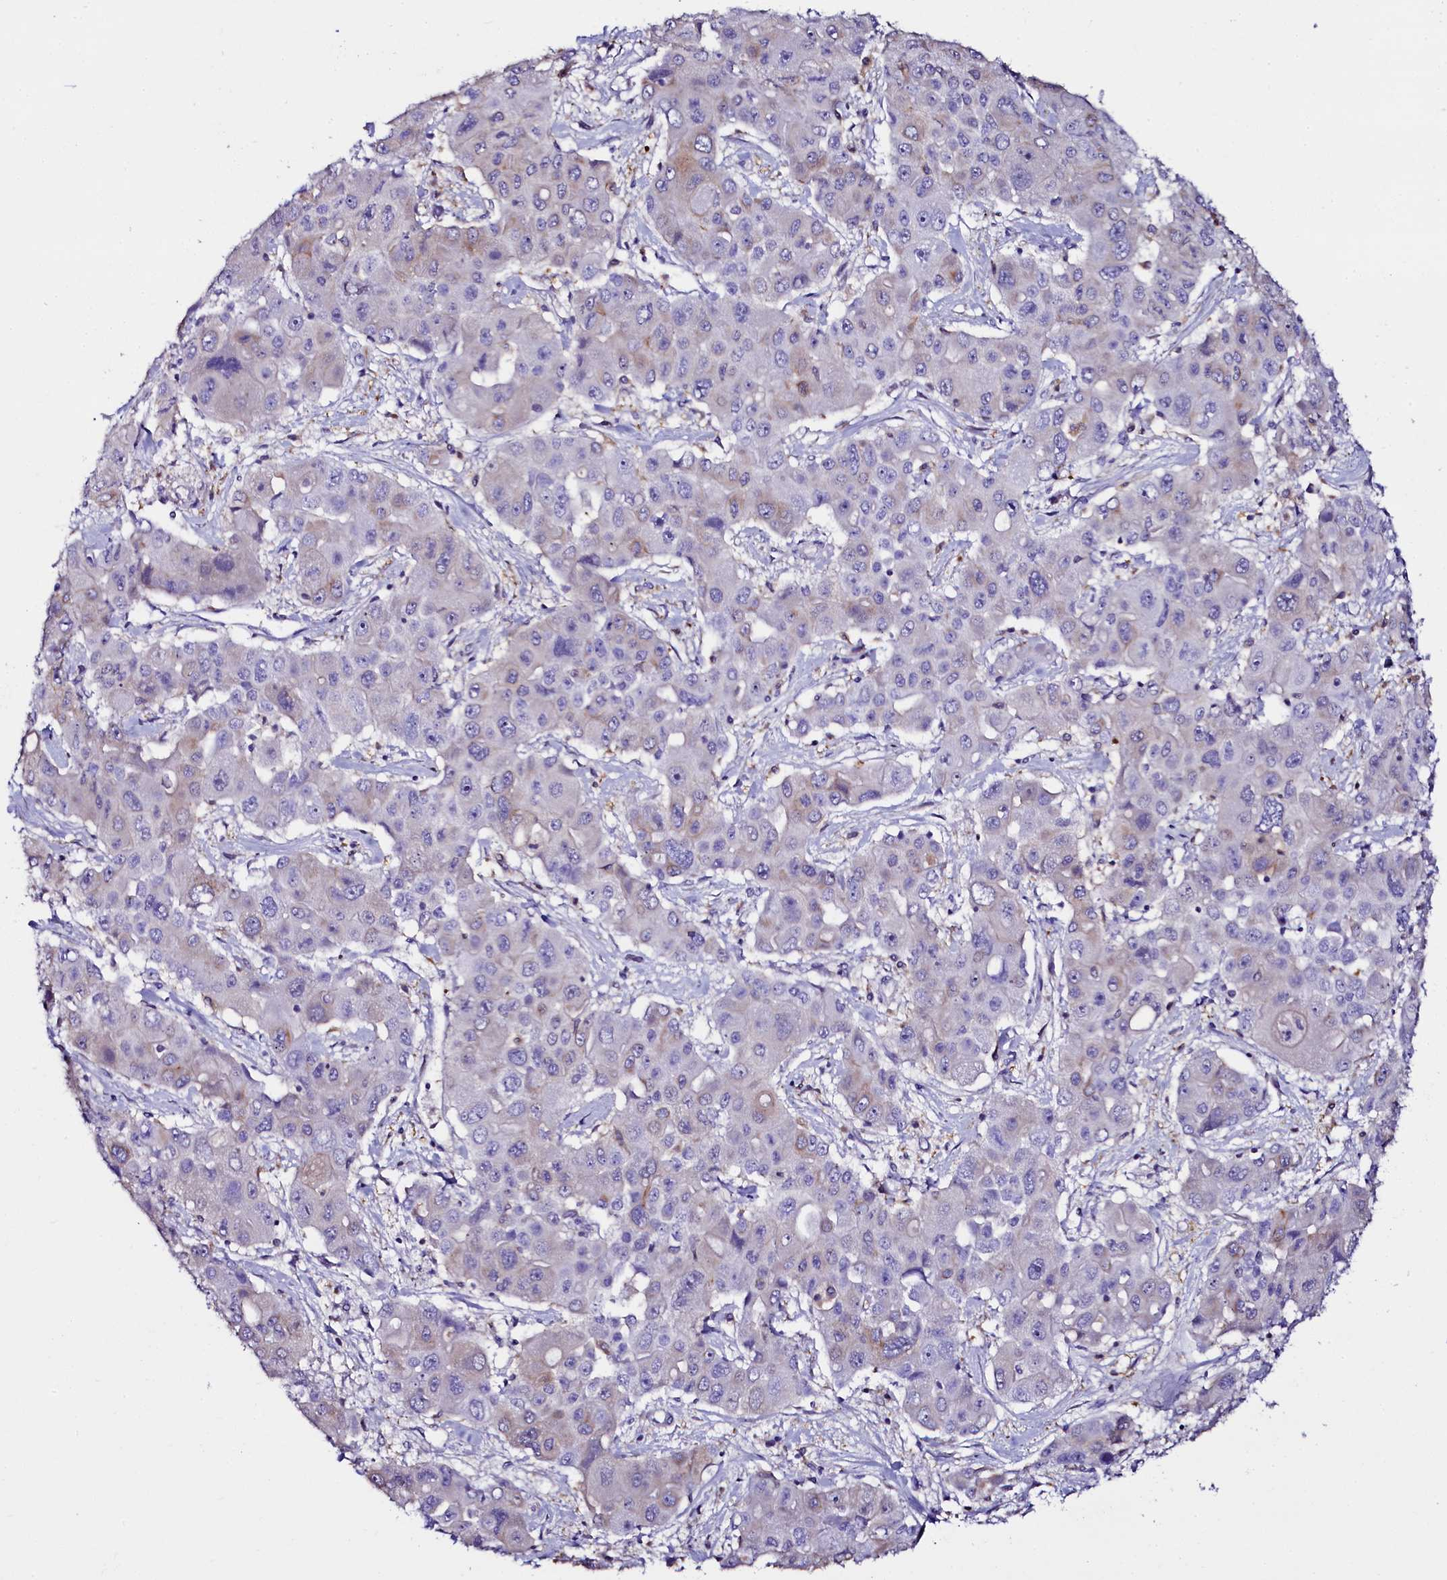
{"staining": {"intensity": "weak", "quantity": "<25%", "location": "cytoplasmic/membranous"}, "tissue": "liver cancer", "cell_type": "Tumor cells", "image_type": "cancer", "snomed": [{"axis": "morphology", "description": "Cholangiocarcinoma"}, {"axis": "topography", "description": "Liver"}], "caption": "Immunohistochemical staining of liver cancer (cholangiocarcinoma) demonstrates no significant staining in tumor cells. (Stains: DAB (3,3'-diaminobenzidine) immunohistochemistry with hematoxylin counter stain, Microscopy: brightfield microscopy at high magnification).", "gene": "OTOL1", "patient": {"sex": "male", "age": 67}}